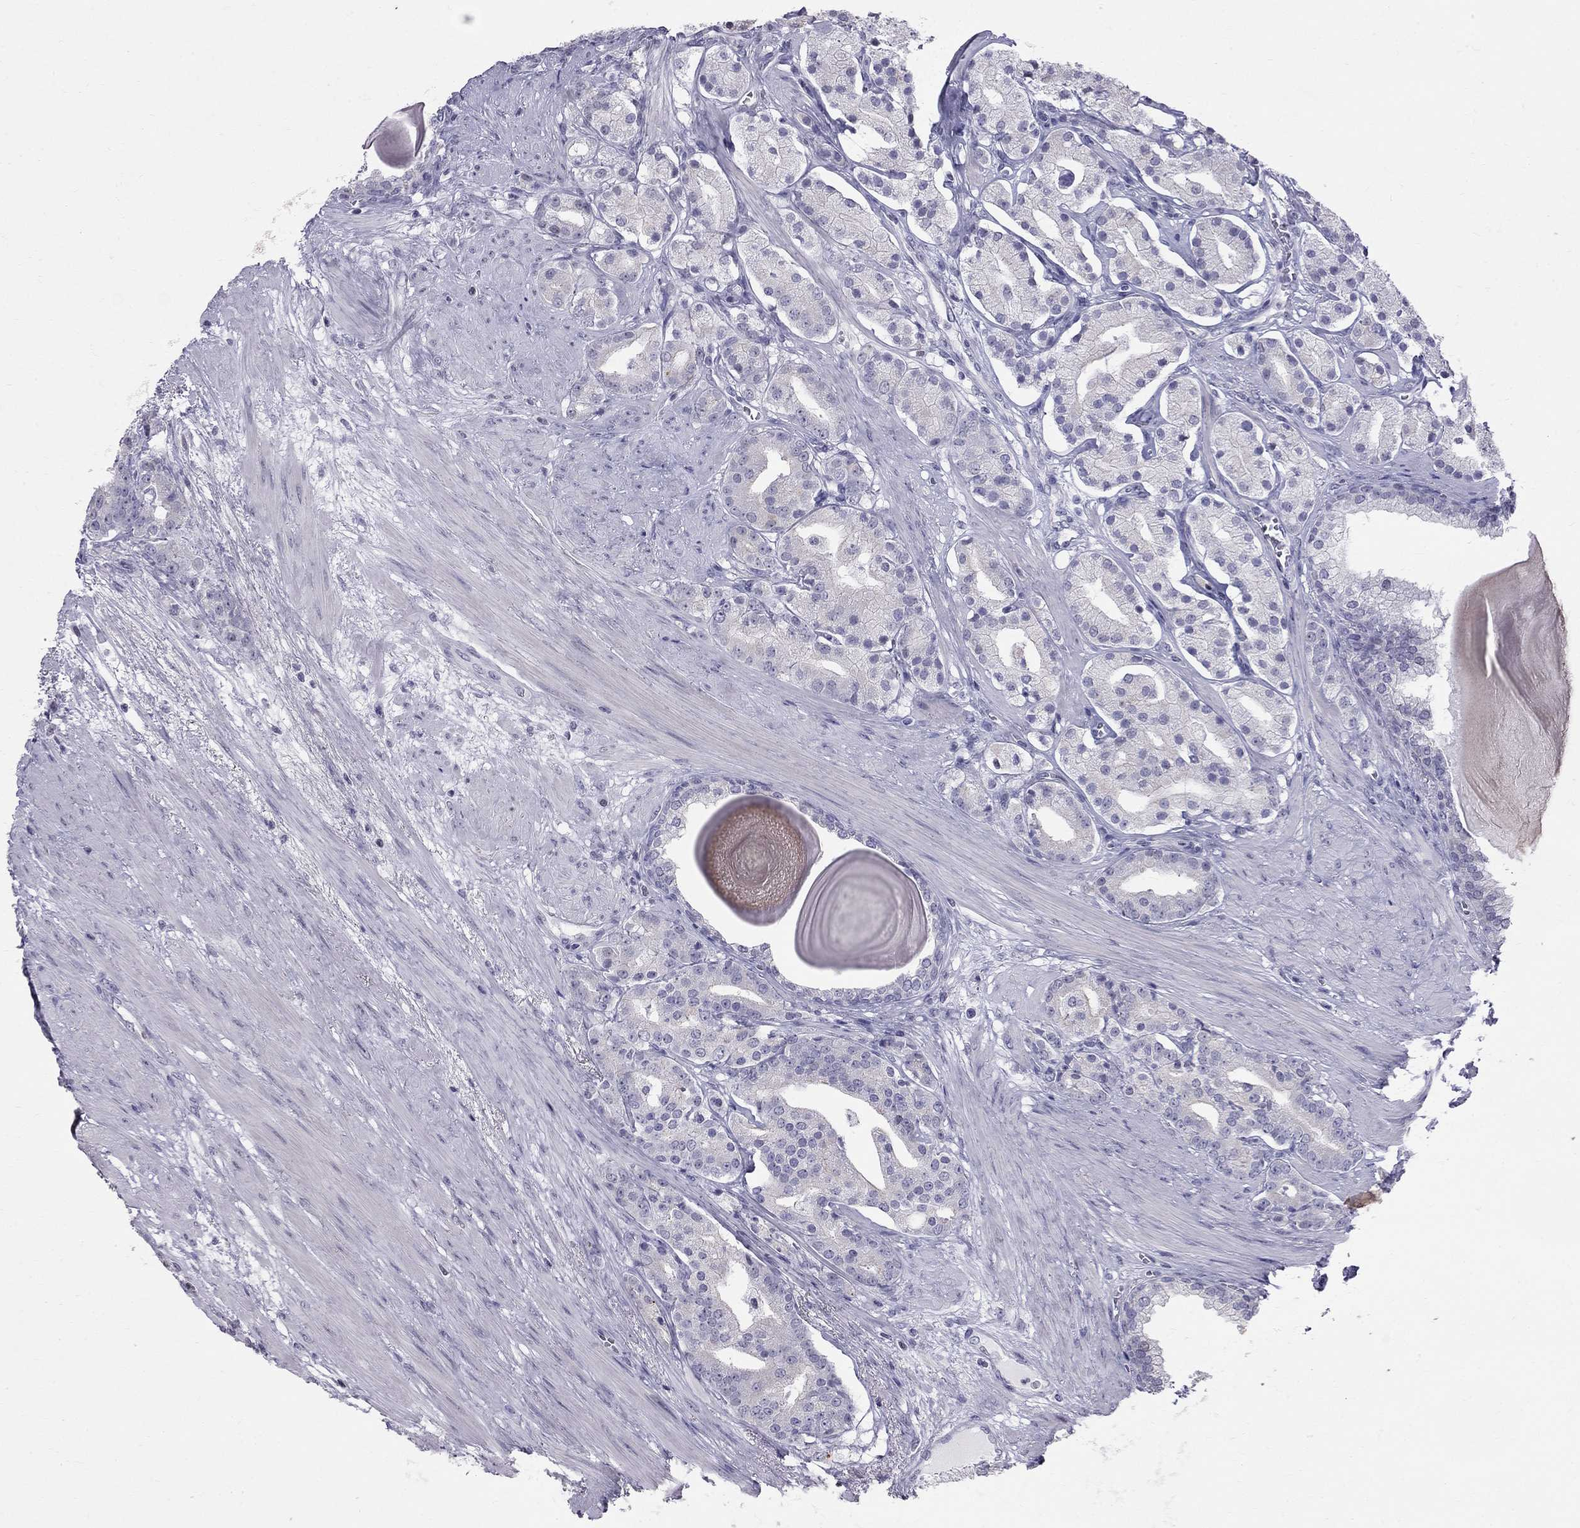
{"staining": {"intensity": "negative", "quantity": "none", "location": "none"}, "tissue": "prostate cancer", "cell_type": "Tumor cells", "image_type": "cancer", "snomed": [{"axis": "morphology", "description": "Adenocarcinoma, NOS"}, {"axis": "topography", "description": "Prostate"}], "caption": "DAB immunohistochemical staining of prostate cancer (adenocarcinoma) reveals no significant staining in tumor cells. The staining is performed using DAB (3,3'-diaminobenzidine) brown chromogen with nuclei counter-stained in using hematoxylin.", "gene": "MUC15", "patient": {"sex": "male", "age": 69}}